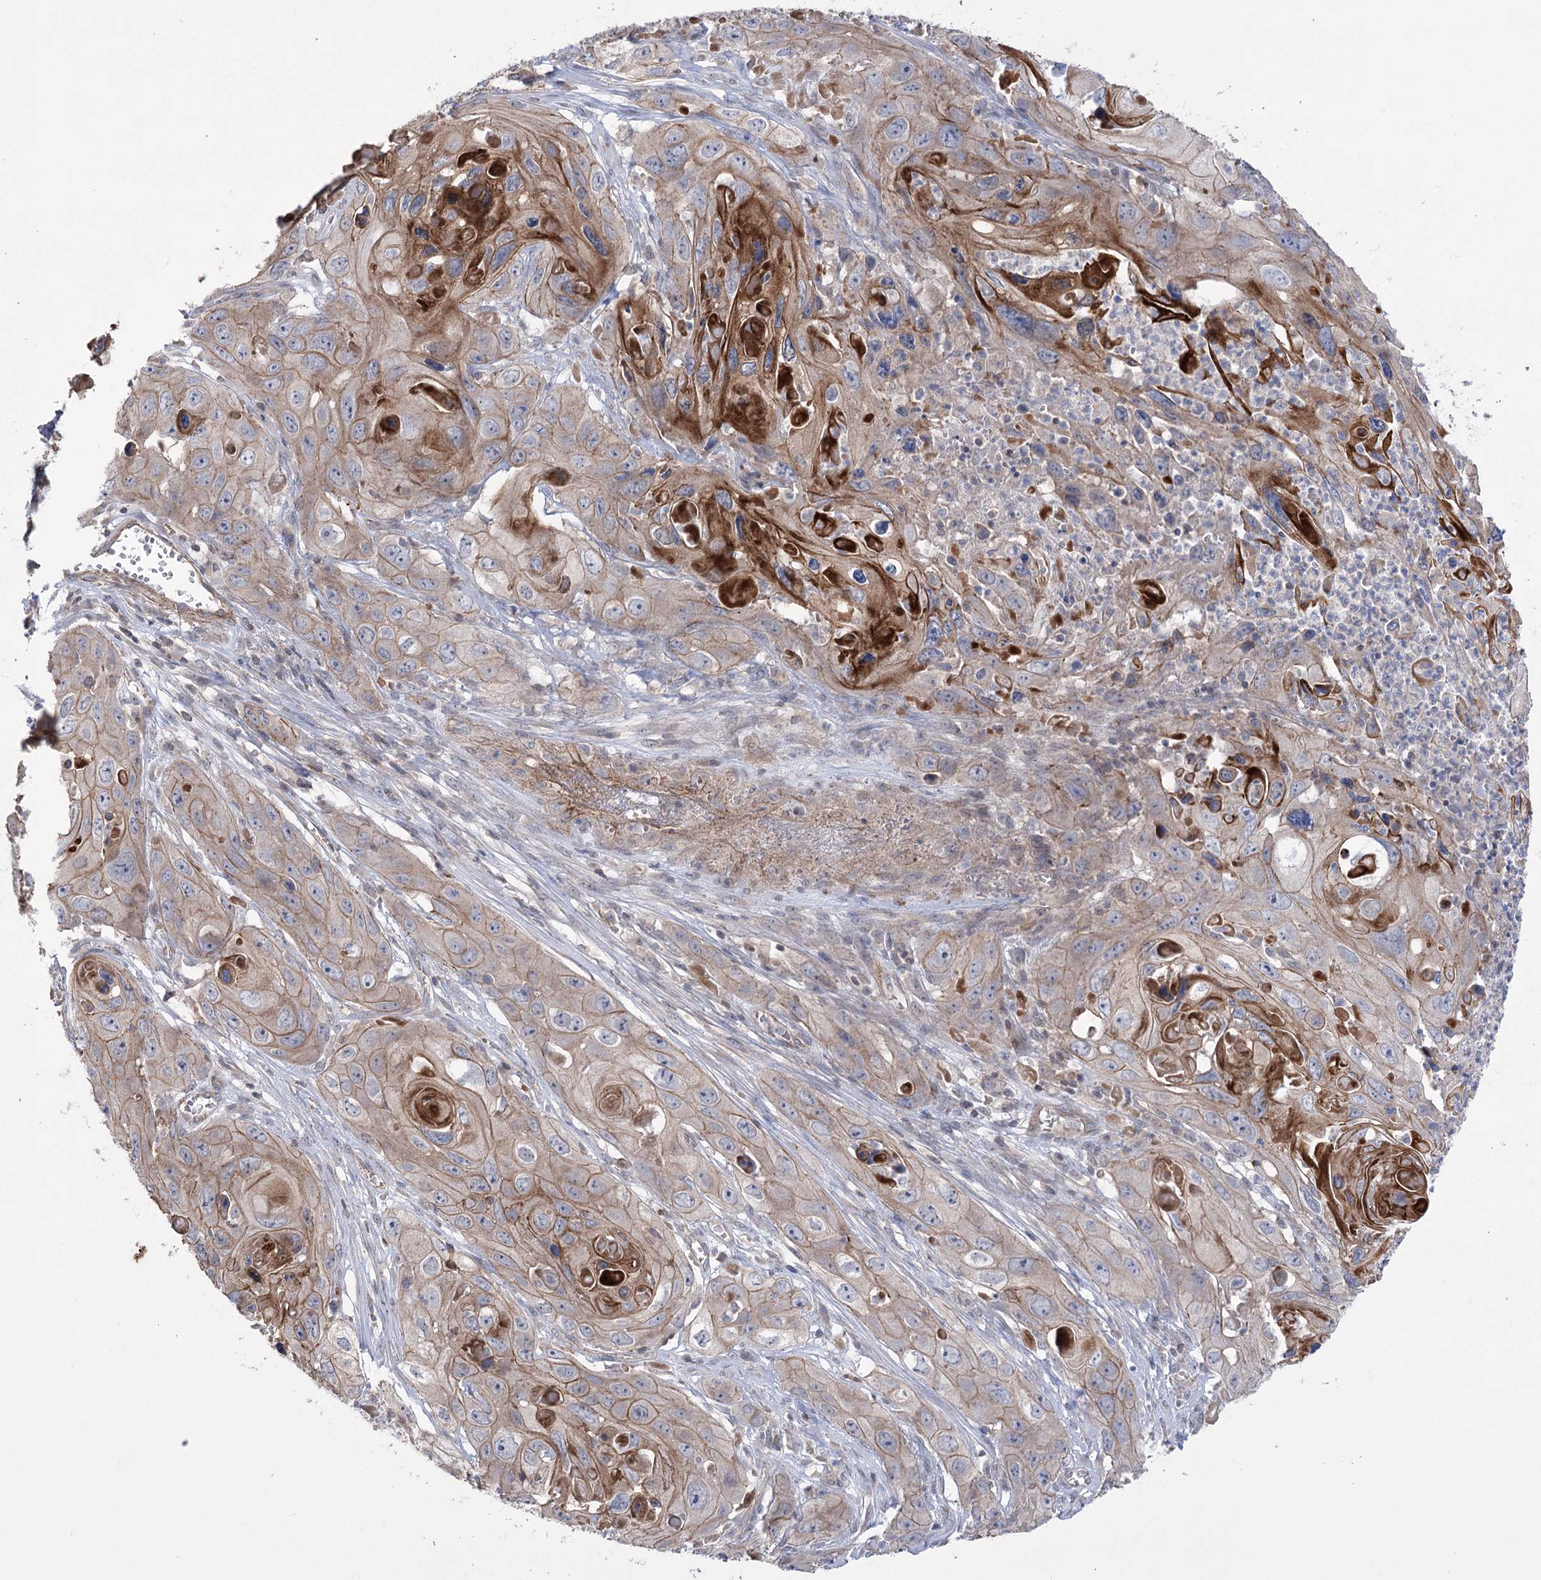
{"staining": {"intensity": "moderate", "quantity": ">75%", "location": "cytoplasmic/membranous"}, "tissue": "skin cancer", "cell_type": "Tumor cells", "image_type": "cancer", "snomed": [{"axis": "morphology", "description": "Squamous cell carcinoma, NOS"}, {"axis": "topography", "description": "Skin"}], "caption": "Skin cancer (squamous cell carcinoma) stained with IHC reveals moderate cytoplasmic/membranous expression in approximately >75% of tumor cells. Using DAB (3,3'-diaminobenzidine) (brown) and hematoxylin (blue) stains, captured at high magnification using brightfield microscopy.", "gene": "TRIM71", "patient": {"sex": "male", "age": 55}}